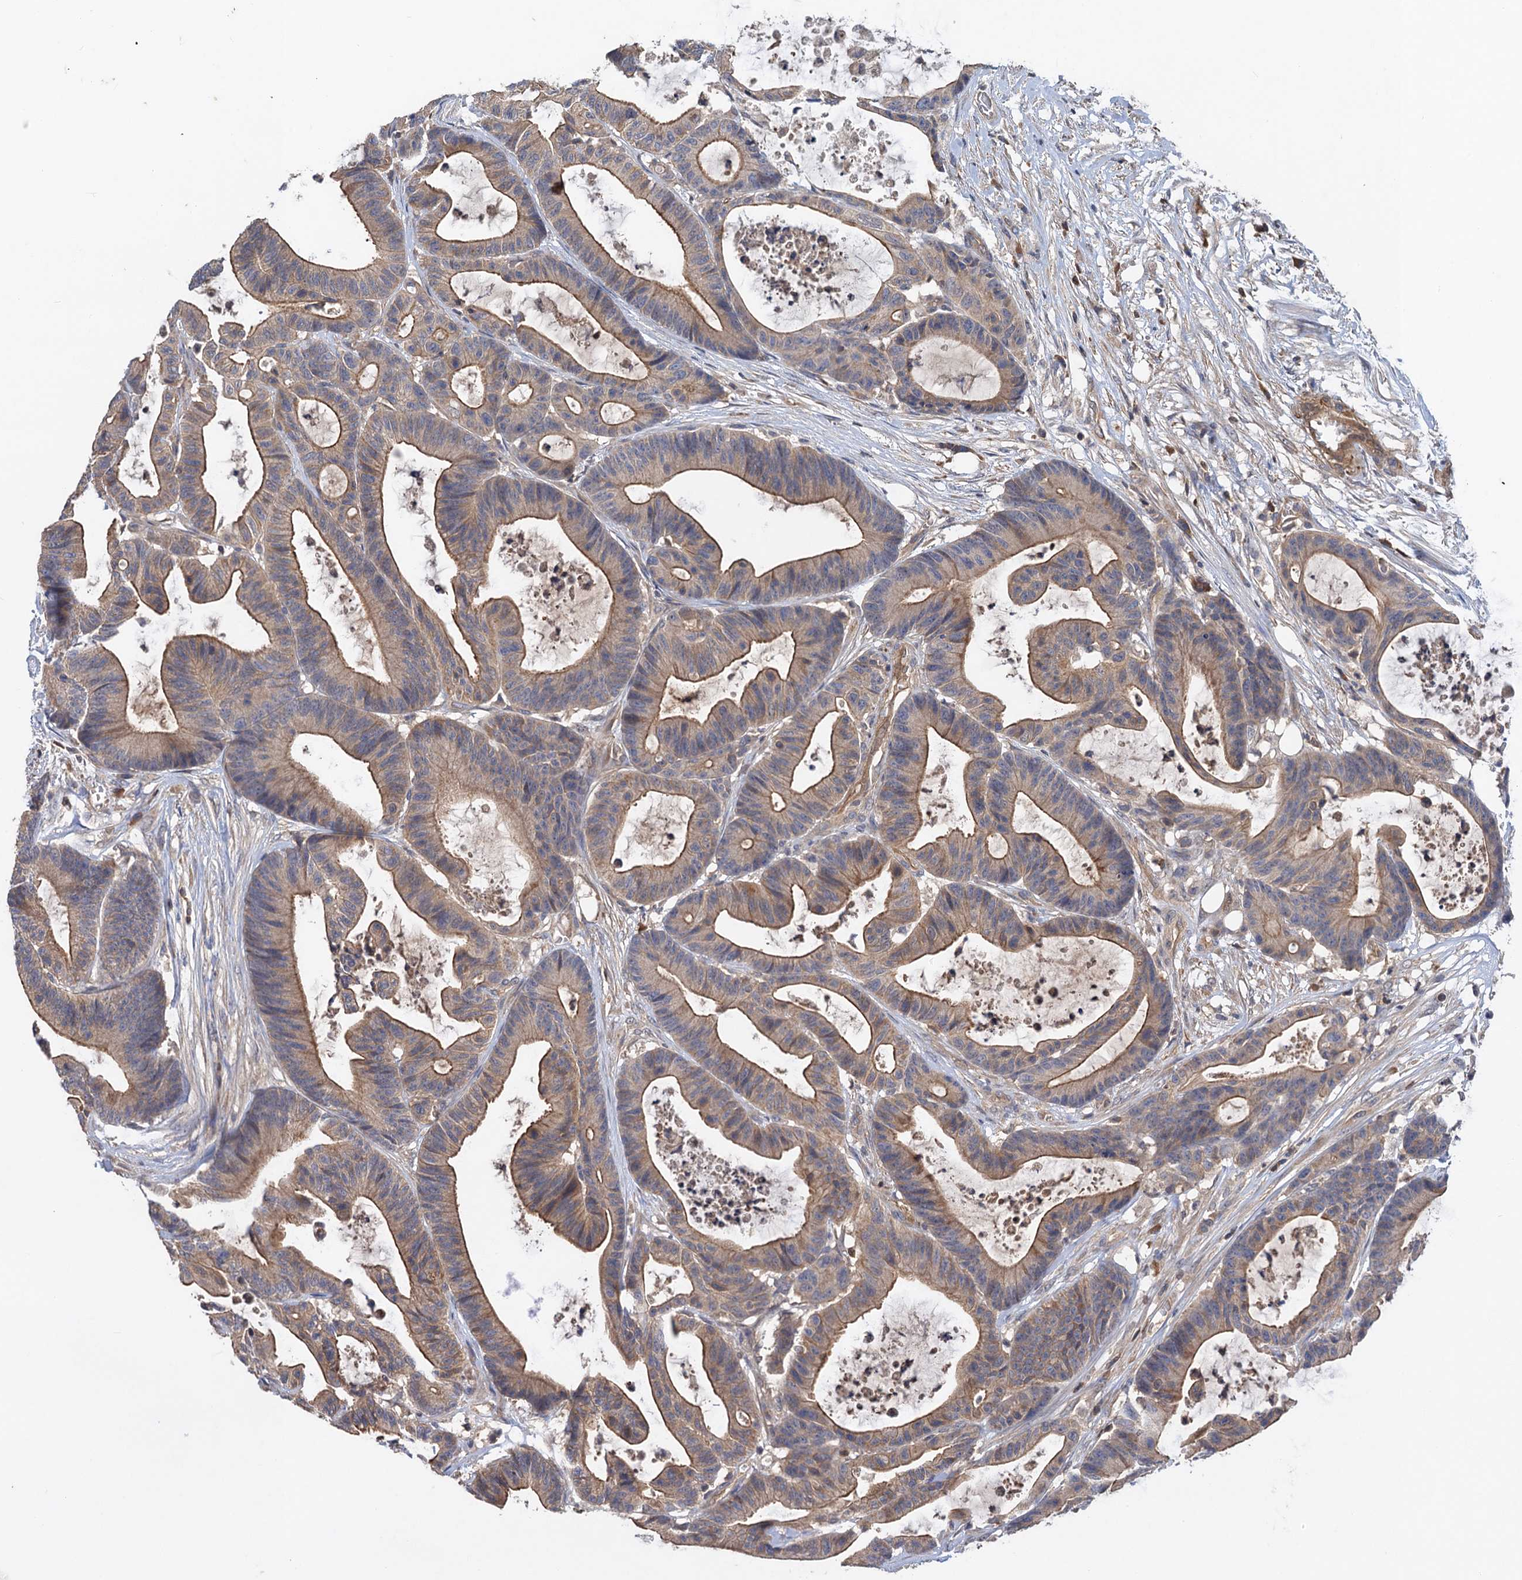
{"staining": {"intensity": "moderate", "quantity": ">75%", "location": "cytoplasmic/membranous"}, "tissue": "colorectal cancer", "cell_type": "Tumor cells", "image_type": "cancer", "snomed": [{"axis": "morphology", "description": "Adenocarcinoma, NOS"}, {"axis": "topography", "description": "Colon"}], "caption": "A brown stain shows moderate cytoplasmic/membranous expression of a protein in adenocarcinoma (colorectal) tumor cells.", "gene": "DGKA", "patient": {"sex": "female", "age": 84}}